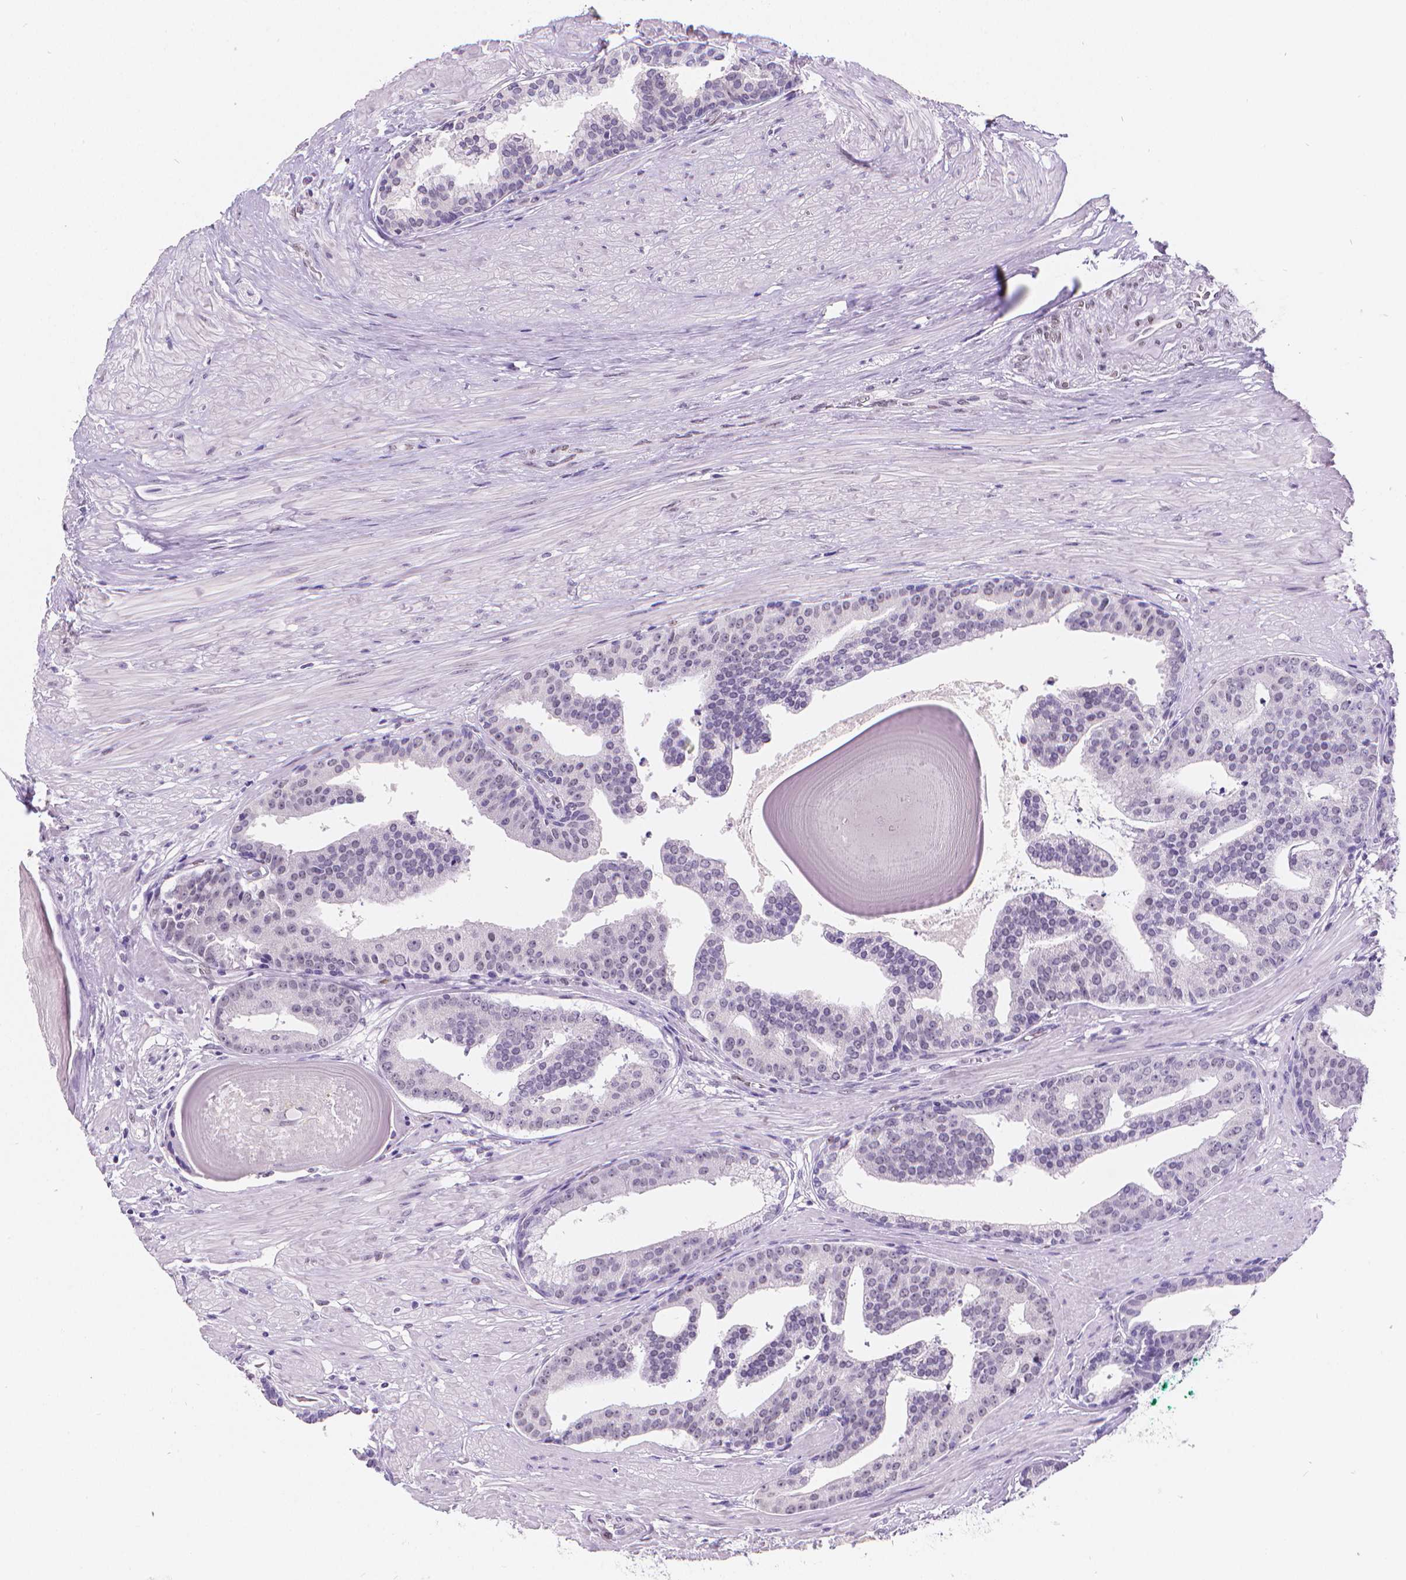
{"staining": {"intensity": "negative", "quantity": "none", "location": "none"}, "tissue": "prostate cancer", "cell_type": "Tumor cells", "image_type": "cancer", "snomed": [{"axis": "morphology", "description": "Adenocarcinoma, NOS"}, {"axis": "topography", "description": "Prostate and seminal vesicle, NOS"}, {"axis": "topography", "description": "Prostate"}], "caption": "Tumor cells show no significant protein expression in prostate adenocarcinoma.", "gene": "MEF2C", "patient": {"sex": "male", "age": 44}}